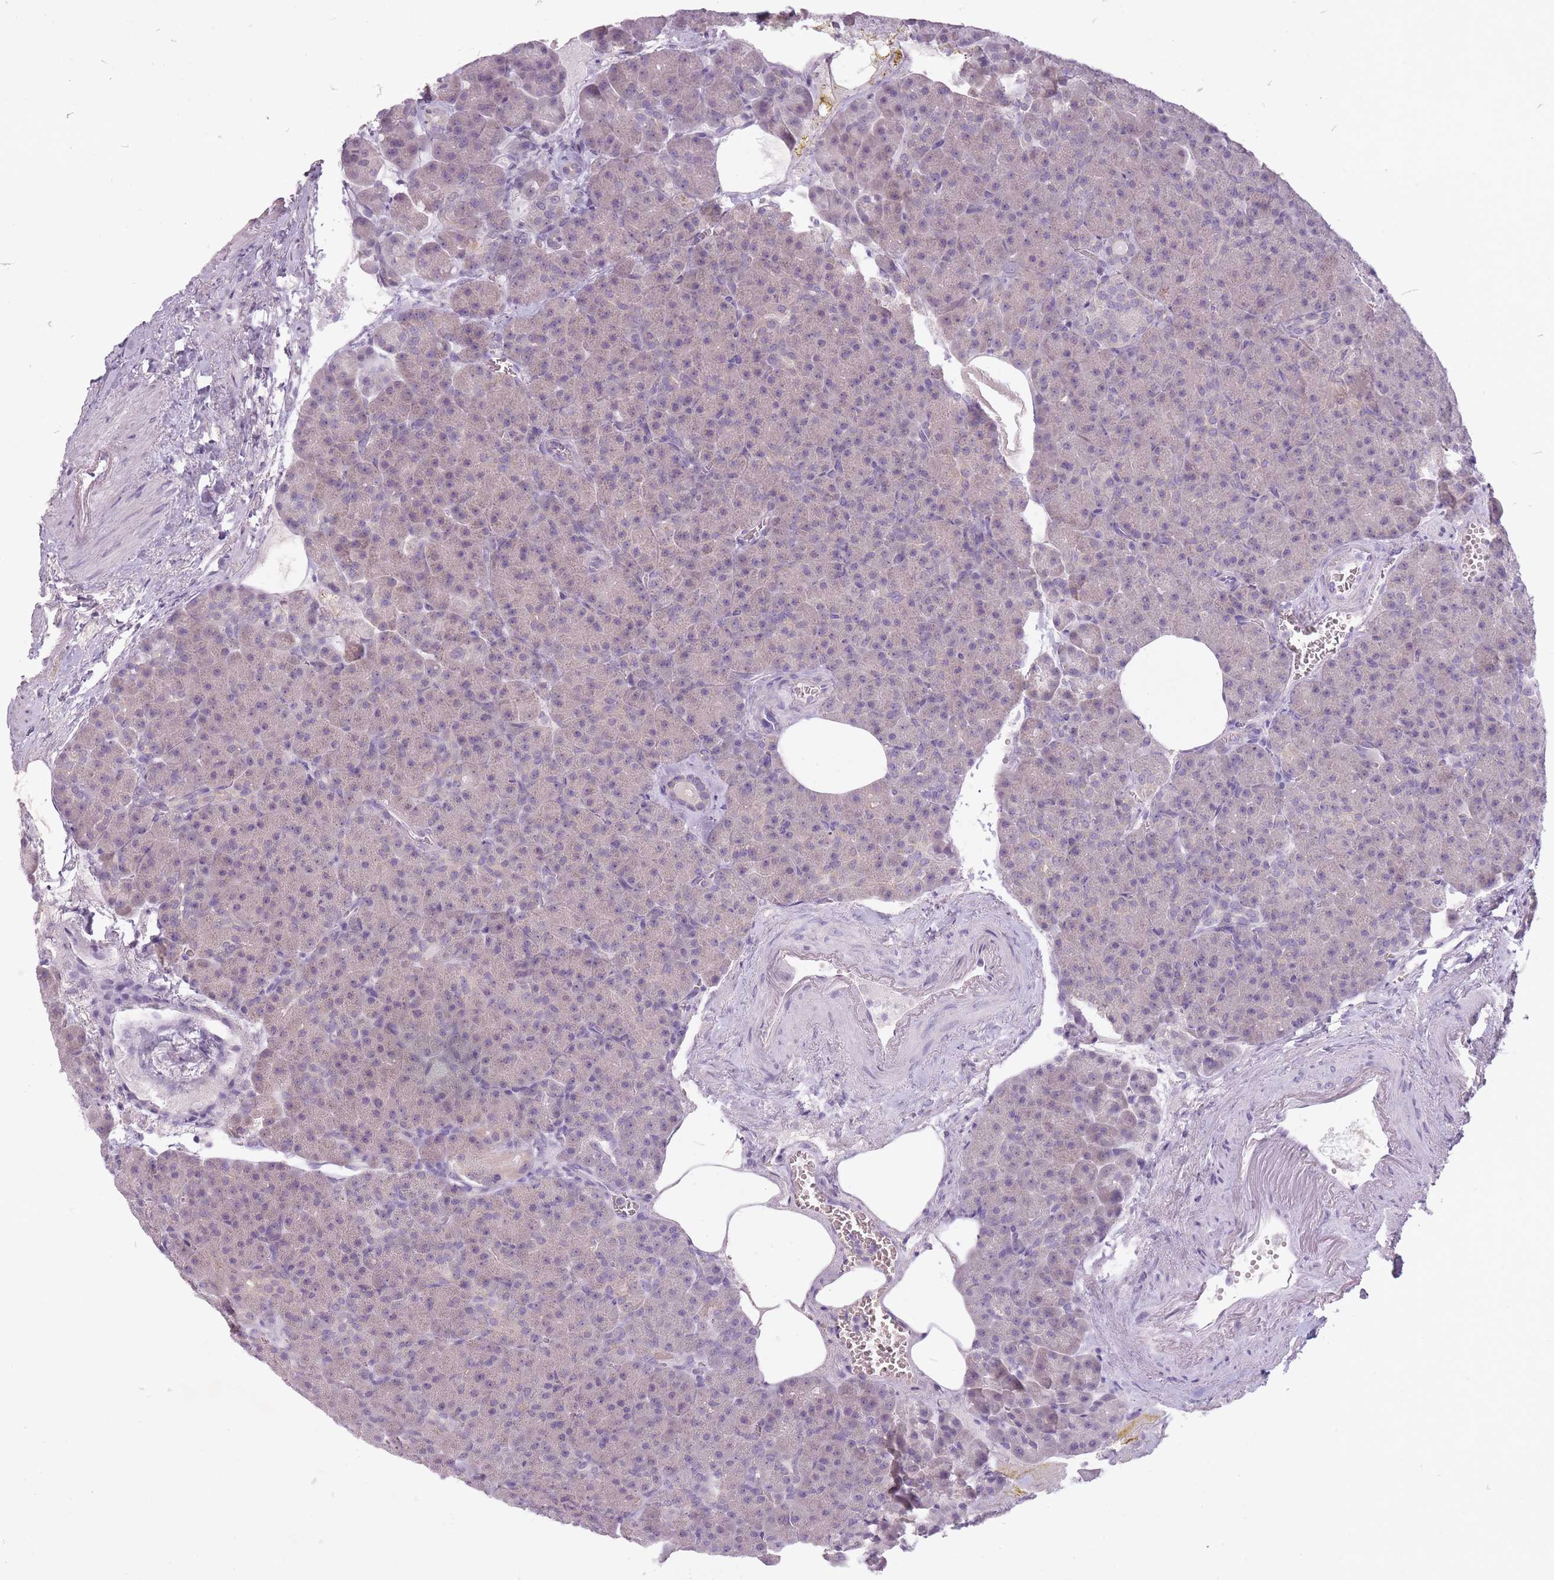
{"staining": {"intensity": "negative", "quantity": "none", "location": "none"}, "tissue": "pancreas", "cell_type": "Exocrine glandular cells", "image_type": "normal", "snomed": [{"axis": "morphology", "description": "Normal tissue, NOS"}, {"axis": "topography", "description": "Pancreas"}], "caption": "Pancreas stained for a protein using immunohistochemistry demonstrates no expression exocrine glandular cells.", "gene": "FAM43B", "patient": {"sex": "female", "age": 74}}